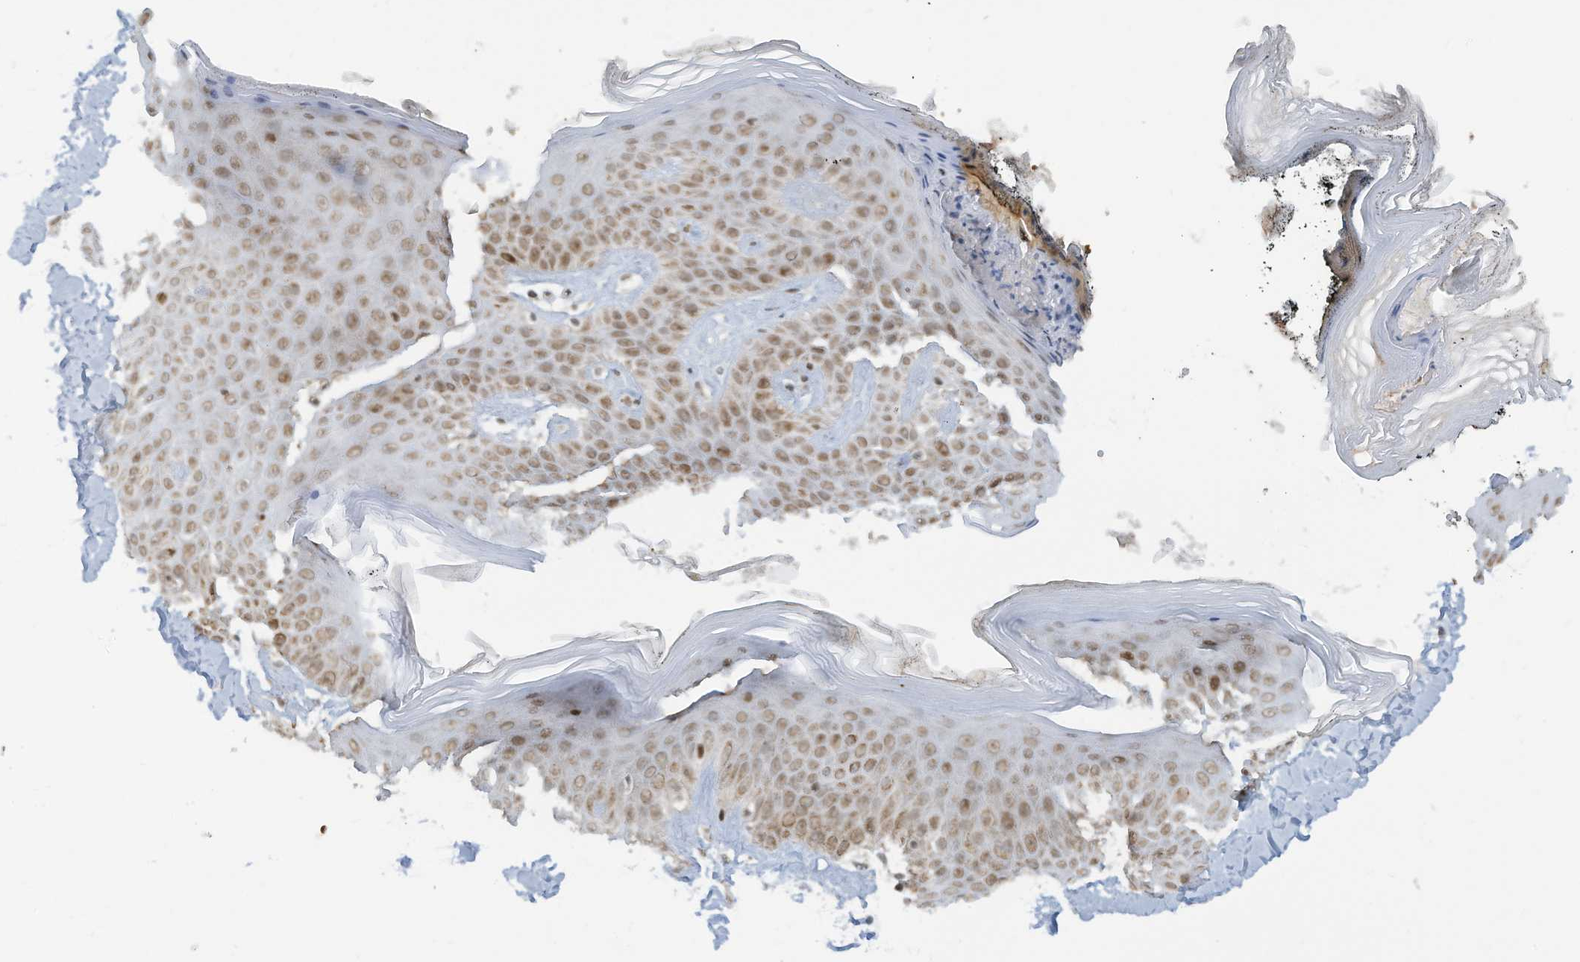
{"staining": {"intensity": "weak", "quantity": "<25%", "location": "cytoplasmic/membranous"}, "tissue": "skin", "cell_type": "Fibroblasts", "image_type": "normal", "snomed": [{"axis": "morphology", "description": "Normal tissue, NOS"}, {"axis": "topography", "description": "Skin"}], "caption": "Fibroblasts are negative for protein expression in benign human skin.", "gene": "ECT2L", "patient": {"sex": "female", "age": 64}}